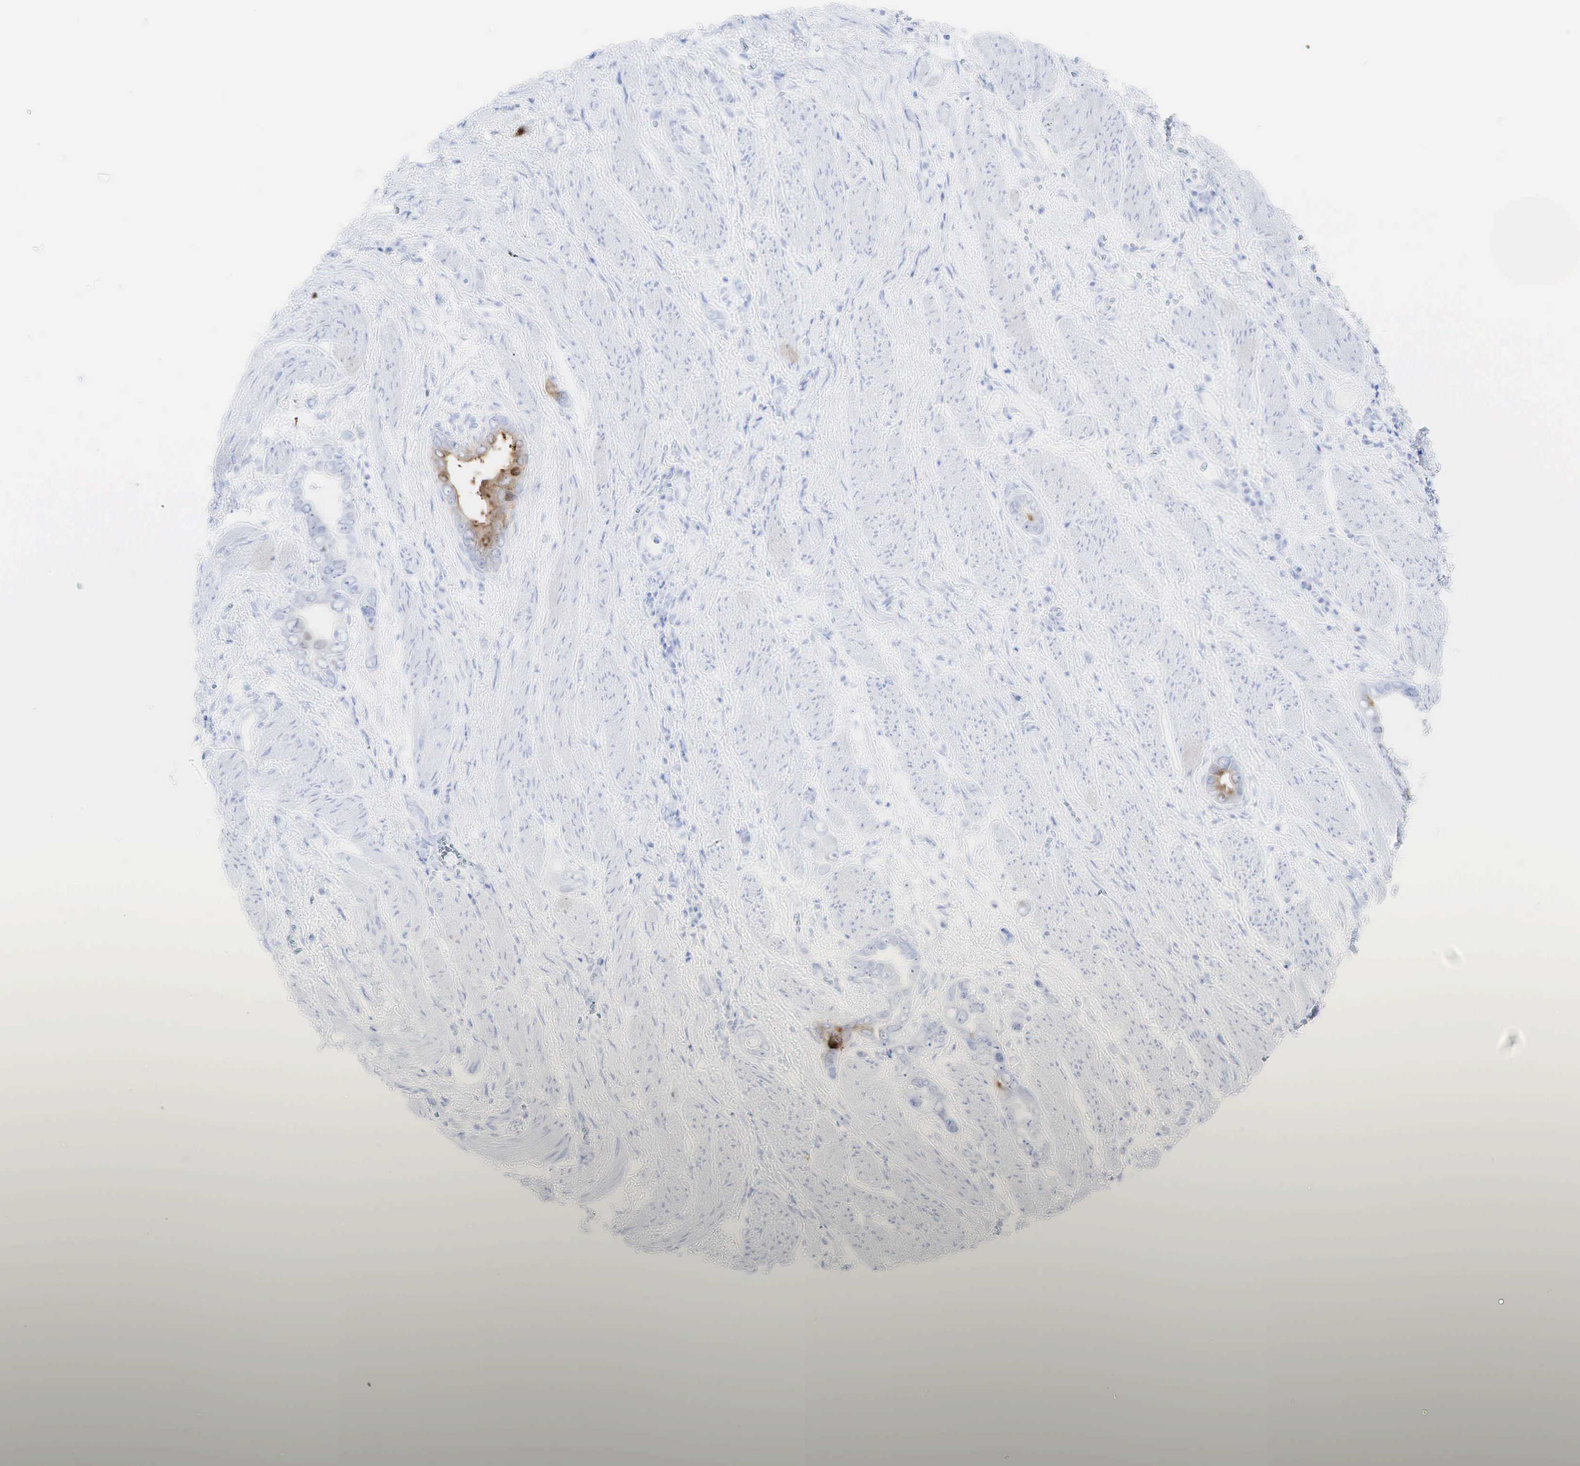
{"staining": {"intensity": "moderate", "quantity": "<25%", "location": "cytoplasmic/membranous"}, "tissue": "stomach cancer", "cell_type": "Tumor cells", "image_type": "cancer", "snomed": [{"axis": "morphology", "description": "Adenocarcinoma, NOS"}, {"axis": "topography", "description": "Stomach"}], "caption": "Tumor cells exhibit low levels of moderate cytoplasmic/membranous positivity in about <25% of cells in human adenocarcinoma (stomach).", "gene": "CEACAM5", "patient": {"sex": "male", "age": 78}}